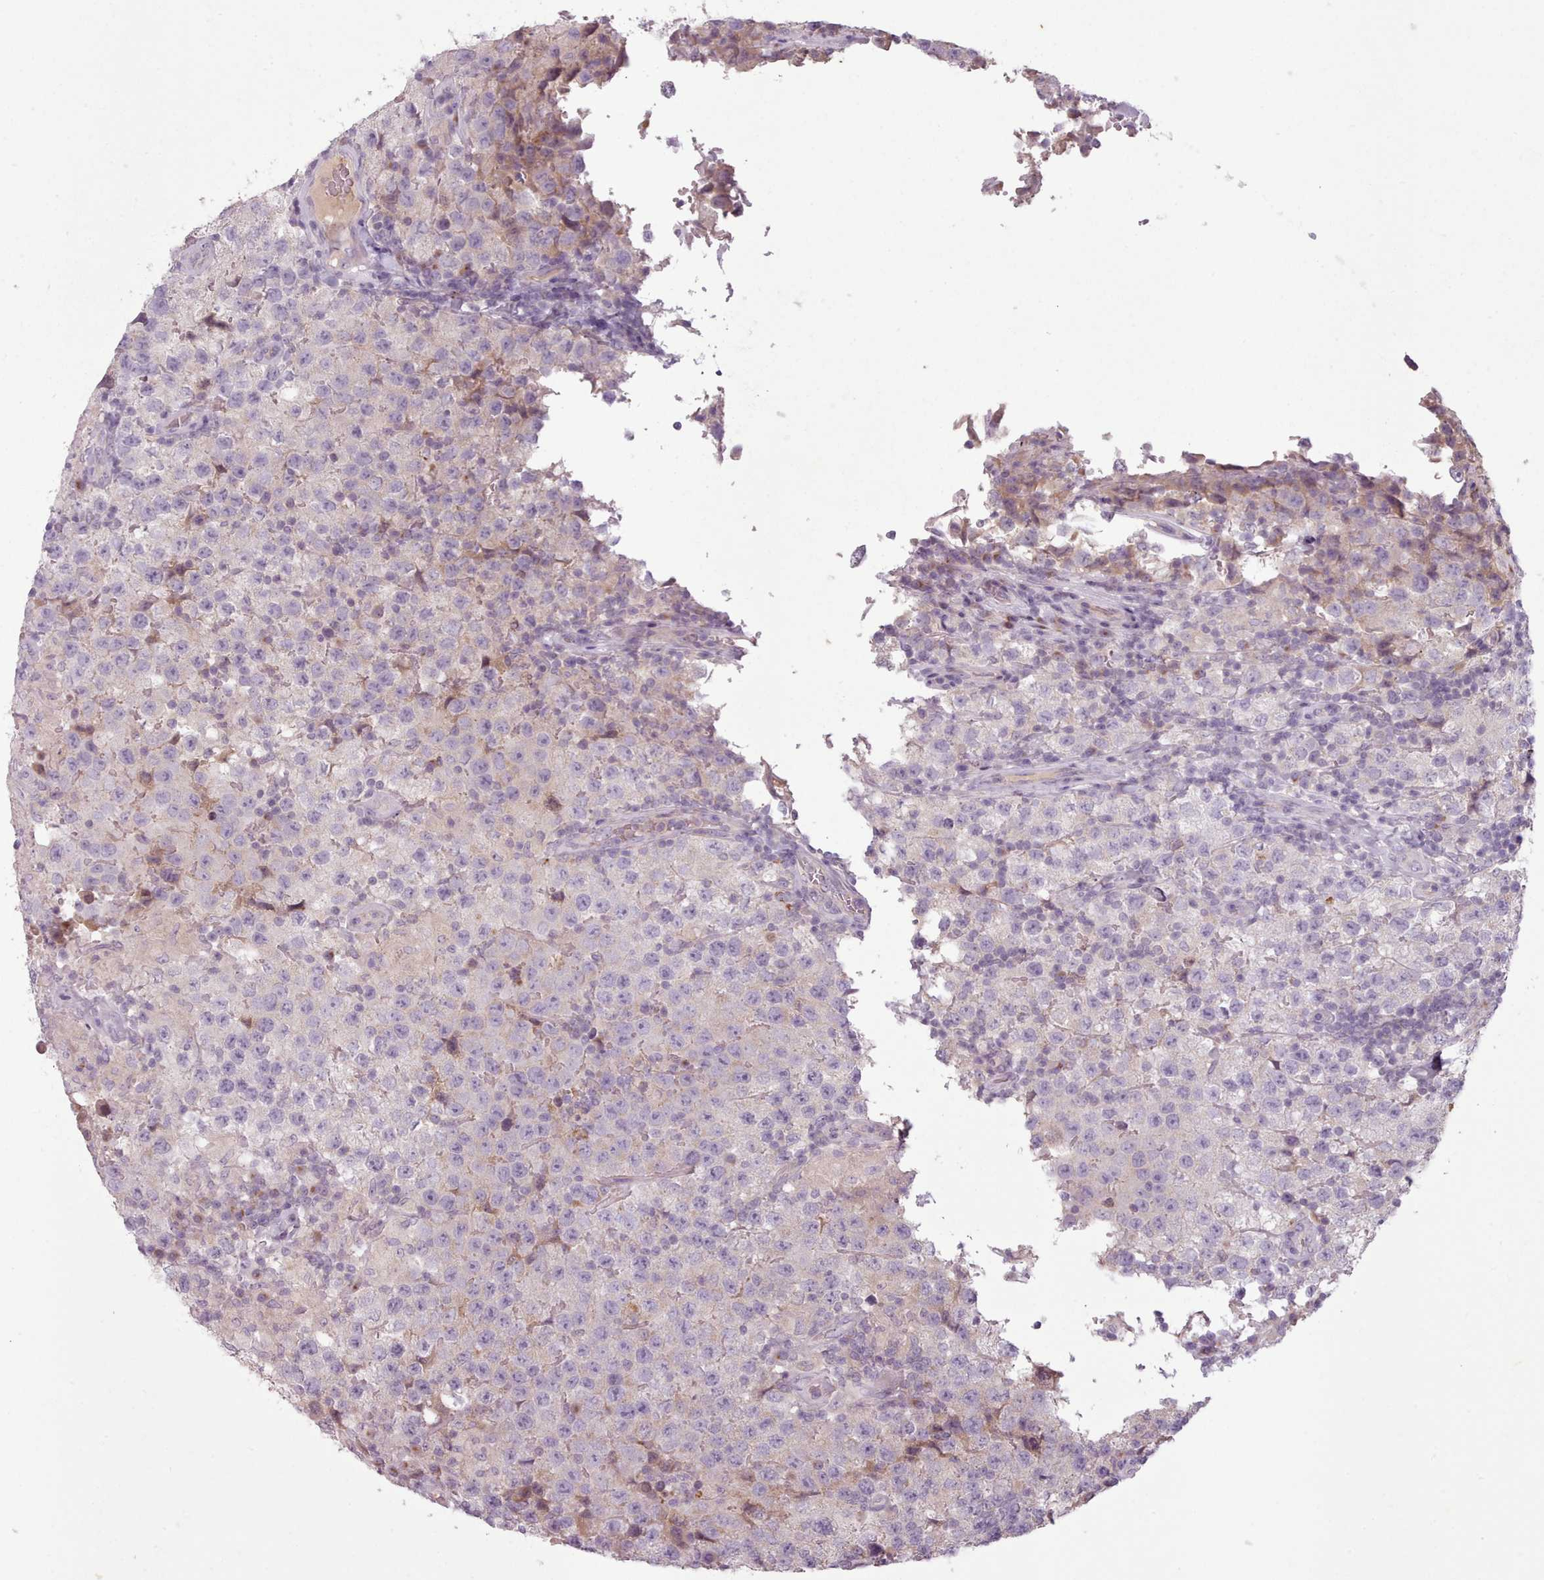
{"staining": {"intensity": "negative", "quantity": "none", "location": "none"}, "tissue": "testis cancer", "cell_type": "Tumor cells", "image_type": "cancer", "snomed": [{"axis": "morphology", "description": "Seminoma, NOS"}, {"axis": "morphology", "description": "Carcinoma, Embryonal, NOS"}, {"axis": "topography", "description": "Testis"}], "caption": "Immunohistochemistry micrograph of testis cancer (embryonal carcinoma) stained for a protein (brown), which displays no expression in tumor cells.", "gene": "LAPTM5", "patient": {"sex": "male", "age": 41}}